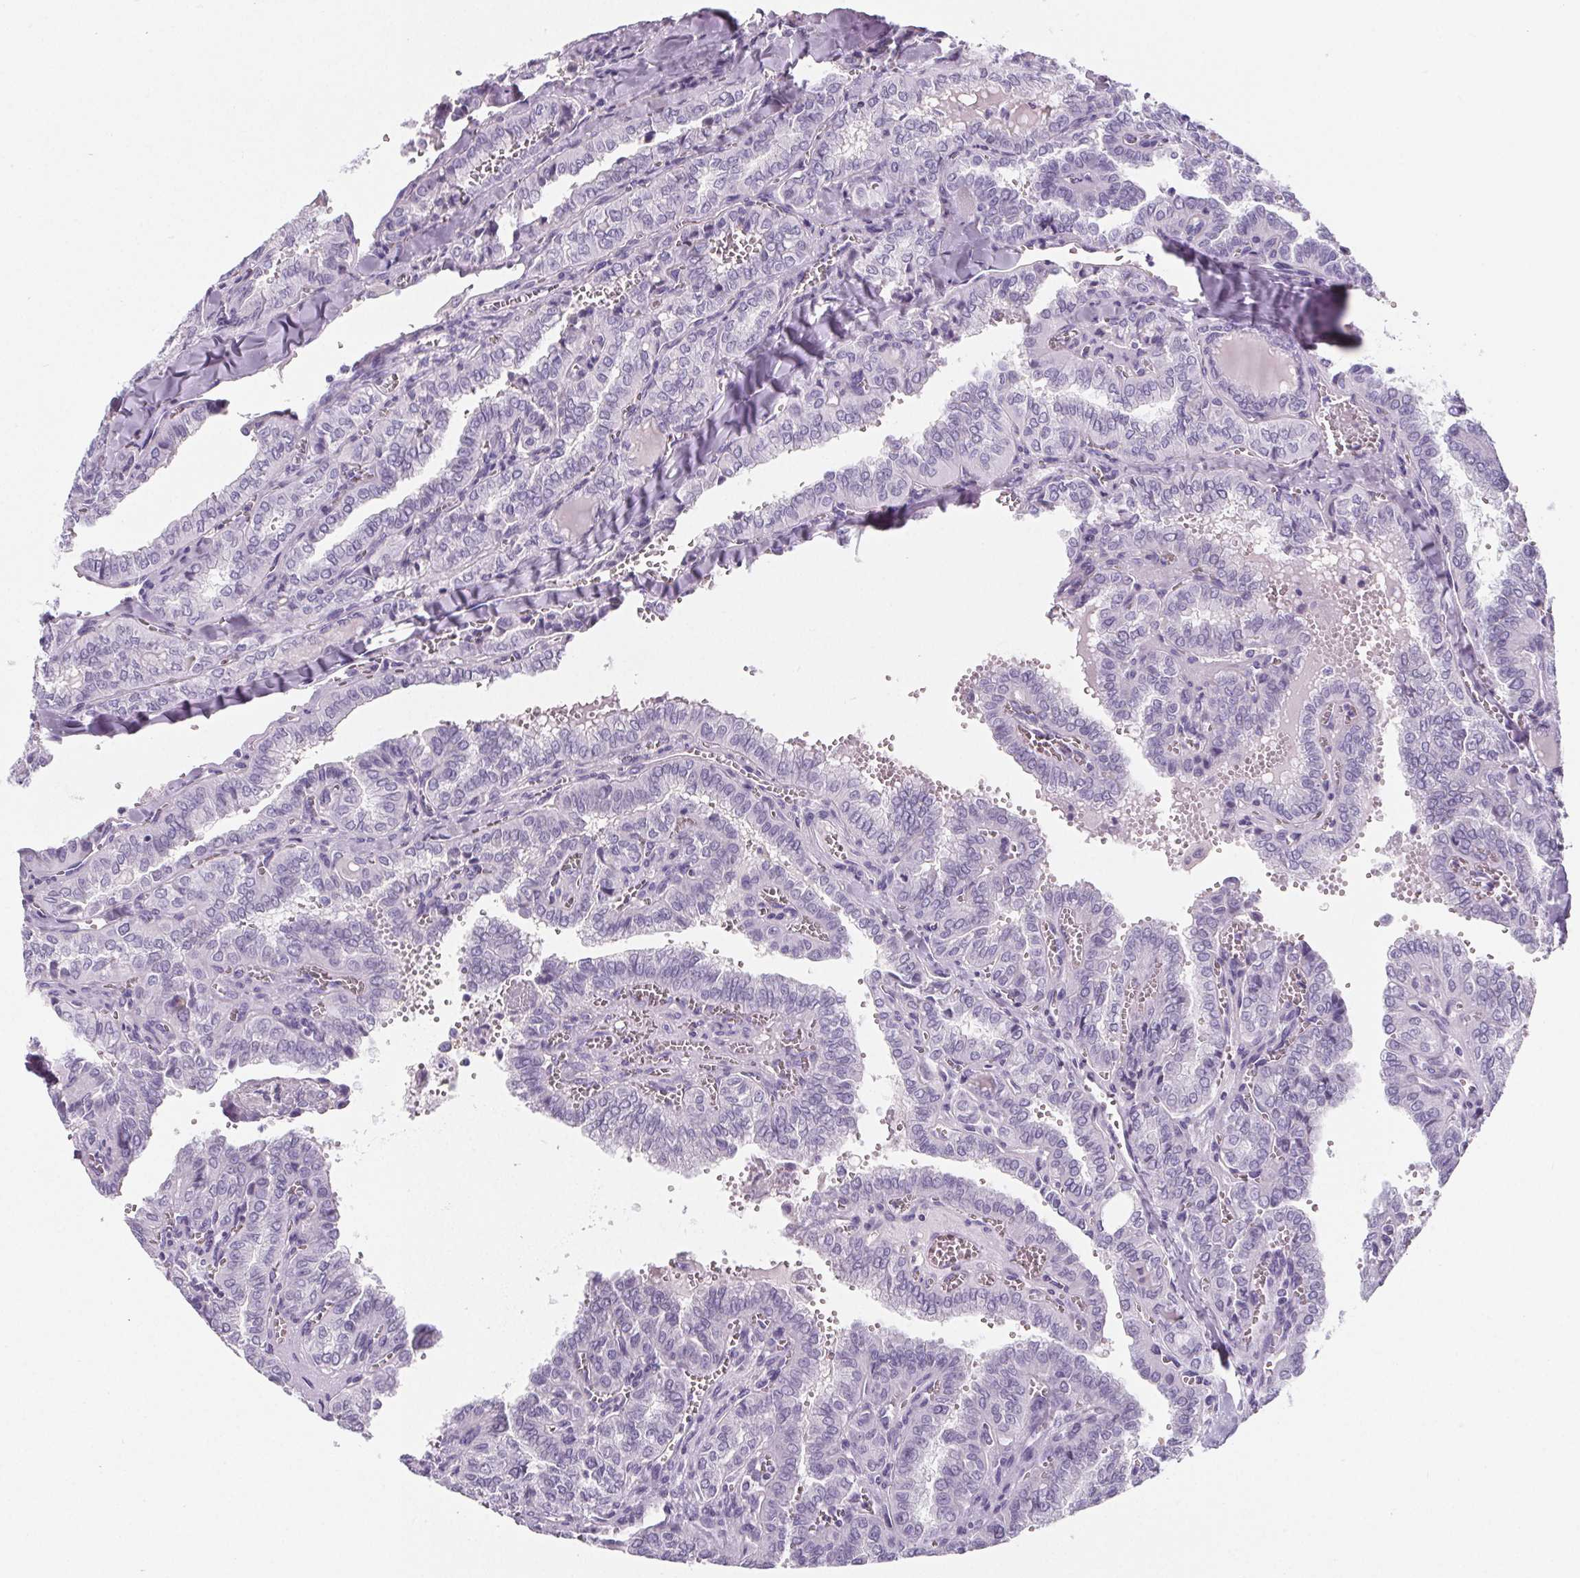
{"staining": {"intensity": "negative", "quantity": "none", "location": "none"}, "tissue": "thyroid cancer", "cell_type": "Tumor cells", "image_type": "cancer", "snomed": [{"axis": "morphology", "description": "Papillary adenocarcinoma, NOS"}, {"axis": "topography", "description": "Thyroid gland"}], "caption": "Human thyroid cancer (papillary adenocarcinoma) stained for a protein using immunohistochemistry (IHC) shows no staining in tumor cells.", "gene": "ADRB1", "patient": {"sex": "female", "age": 41}}